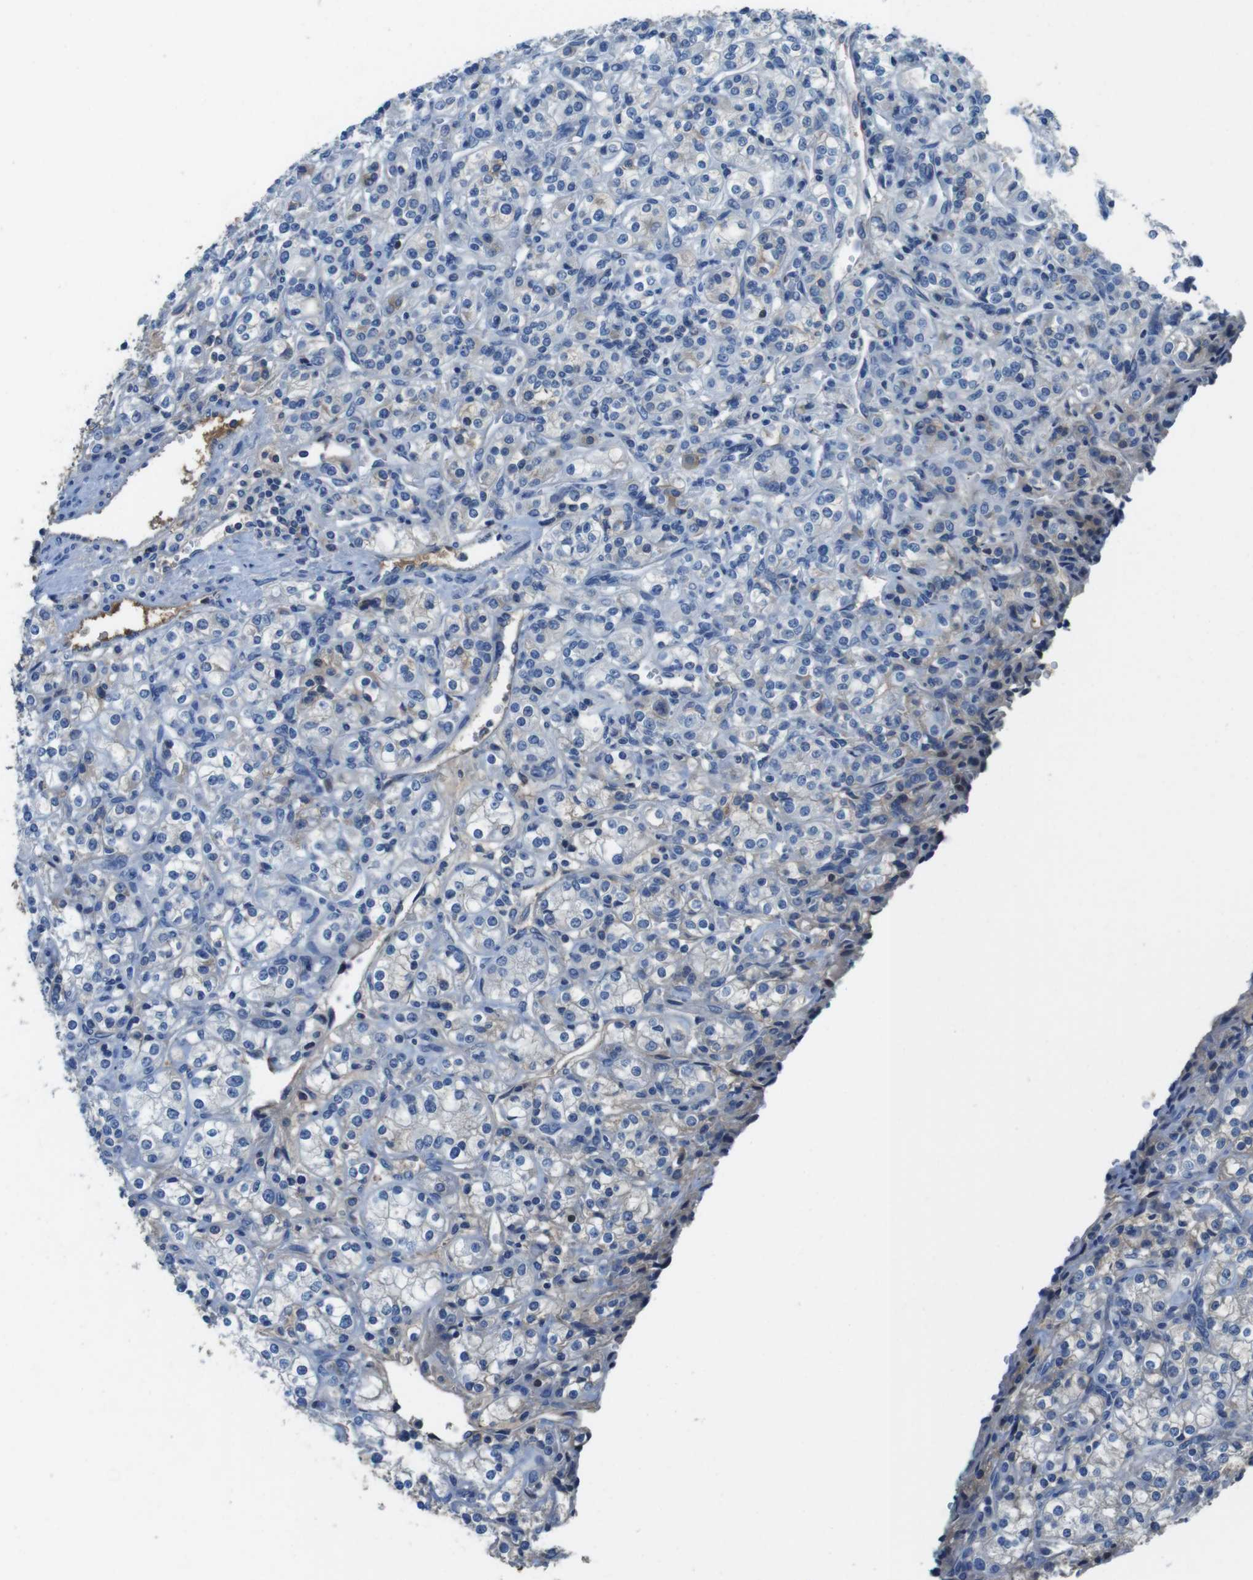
{"staining": {"intensity": "weak", "quantity": "<25%", "location": "cytoplasmic/membranous"}, "tissue": "renal cancer", "cell_type": "Tumor cells", "image_type": "cancer", "snomed": [{"axis": "morphology", "description": "Adenocarcinoma, NOS"}, {"axis": "topography", "description": "Kidney"}], "caption": "Tumor cells show no significant protein expression in renal cancer.", "gene": "TMPRSS15", "patient": {"sex": "male", "age": 77}}